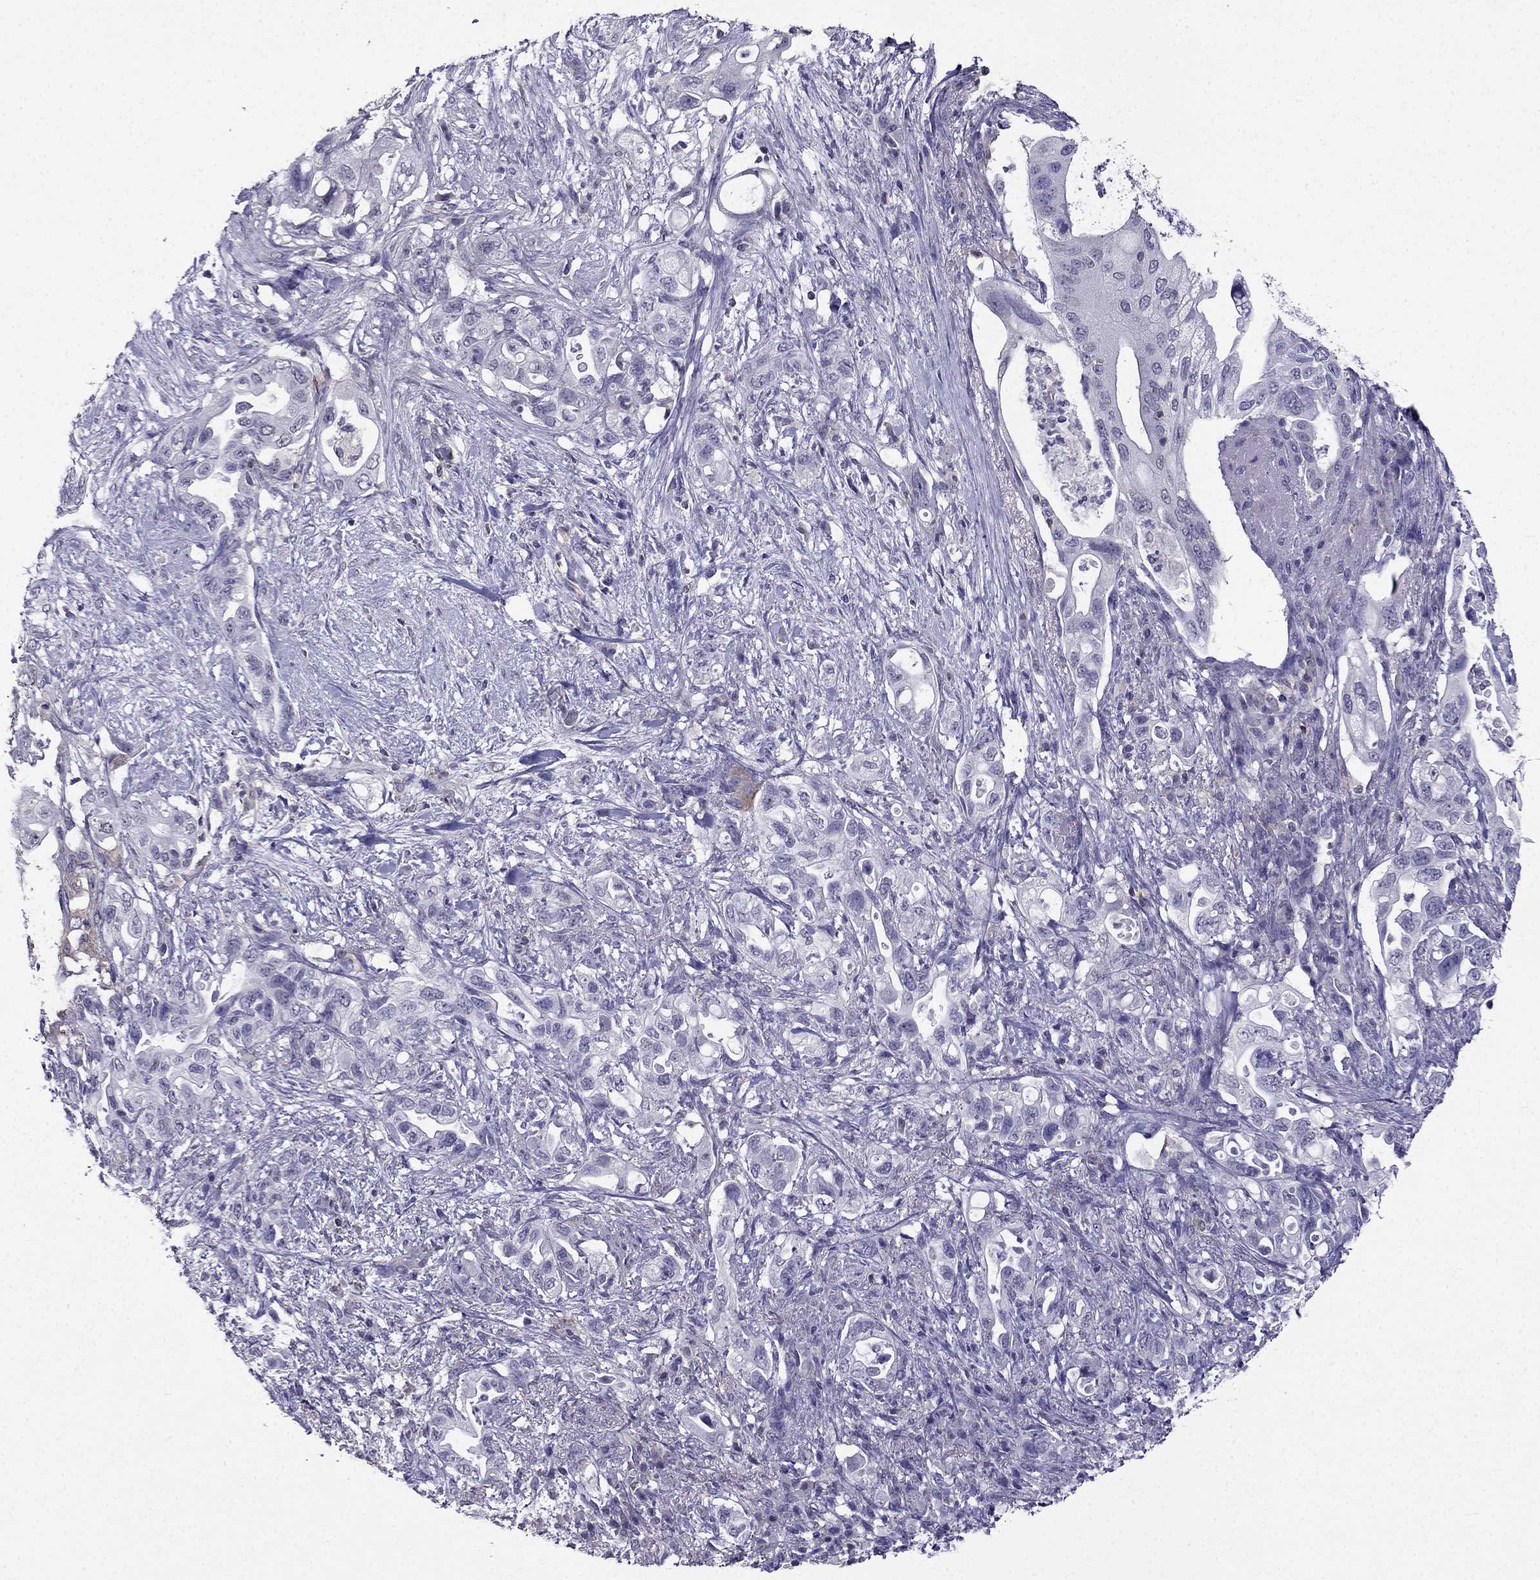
{"staining": {"intensity": "negative", "quantity": "none", "location": "none"}, "tissue": "pancreatic cancer", "cell_type": "Tumor cells", "image_type": "cancer", "snomed": [{"axis": "morphology", "description": "Adenocarcinoma, NOS"}, {"axis": "topography", "description": "Pancreas"}], "caption": "Human adenocarcinoma (pancreatic) stained for a protein using immunohistochemistry (IHC) demonstrates no positivity in tumor cells.", "gene": "AAK1", "patient": {"sex": "female", "age": 72}}